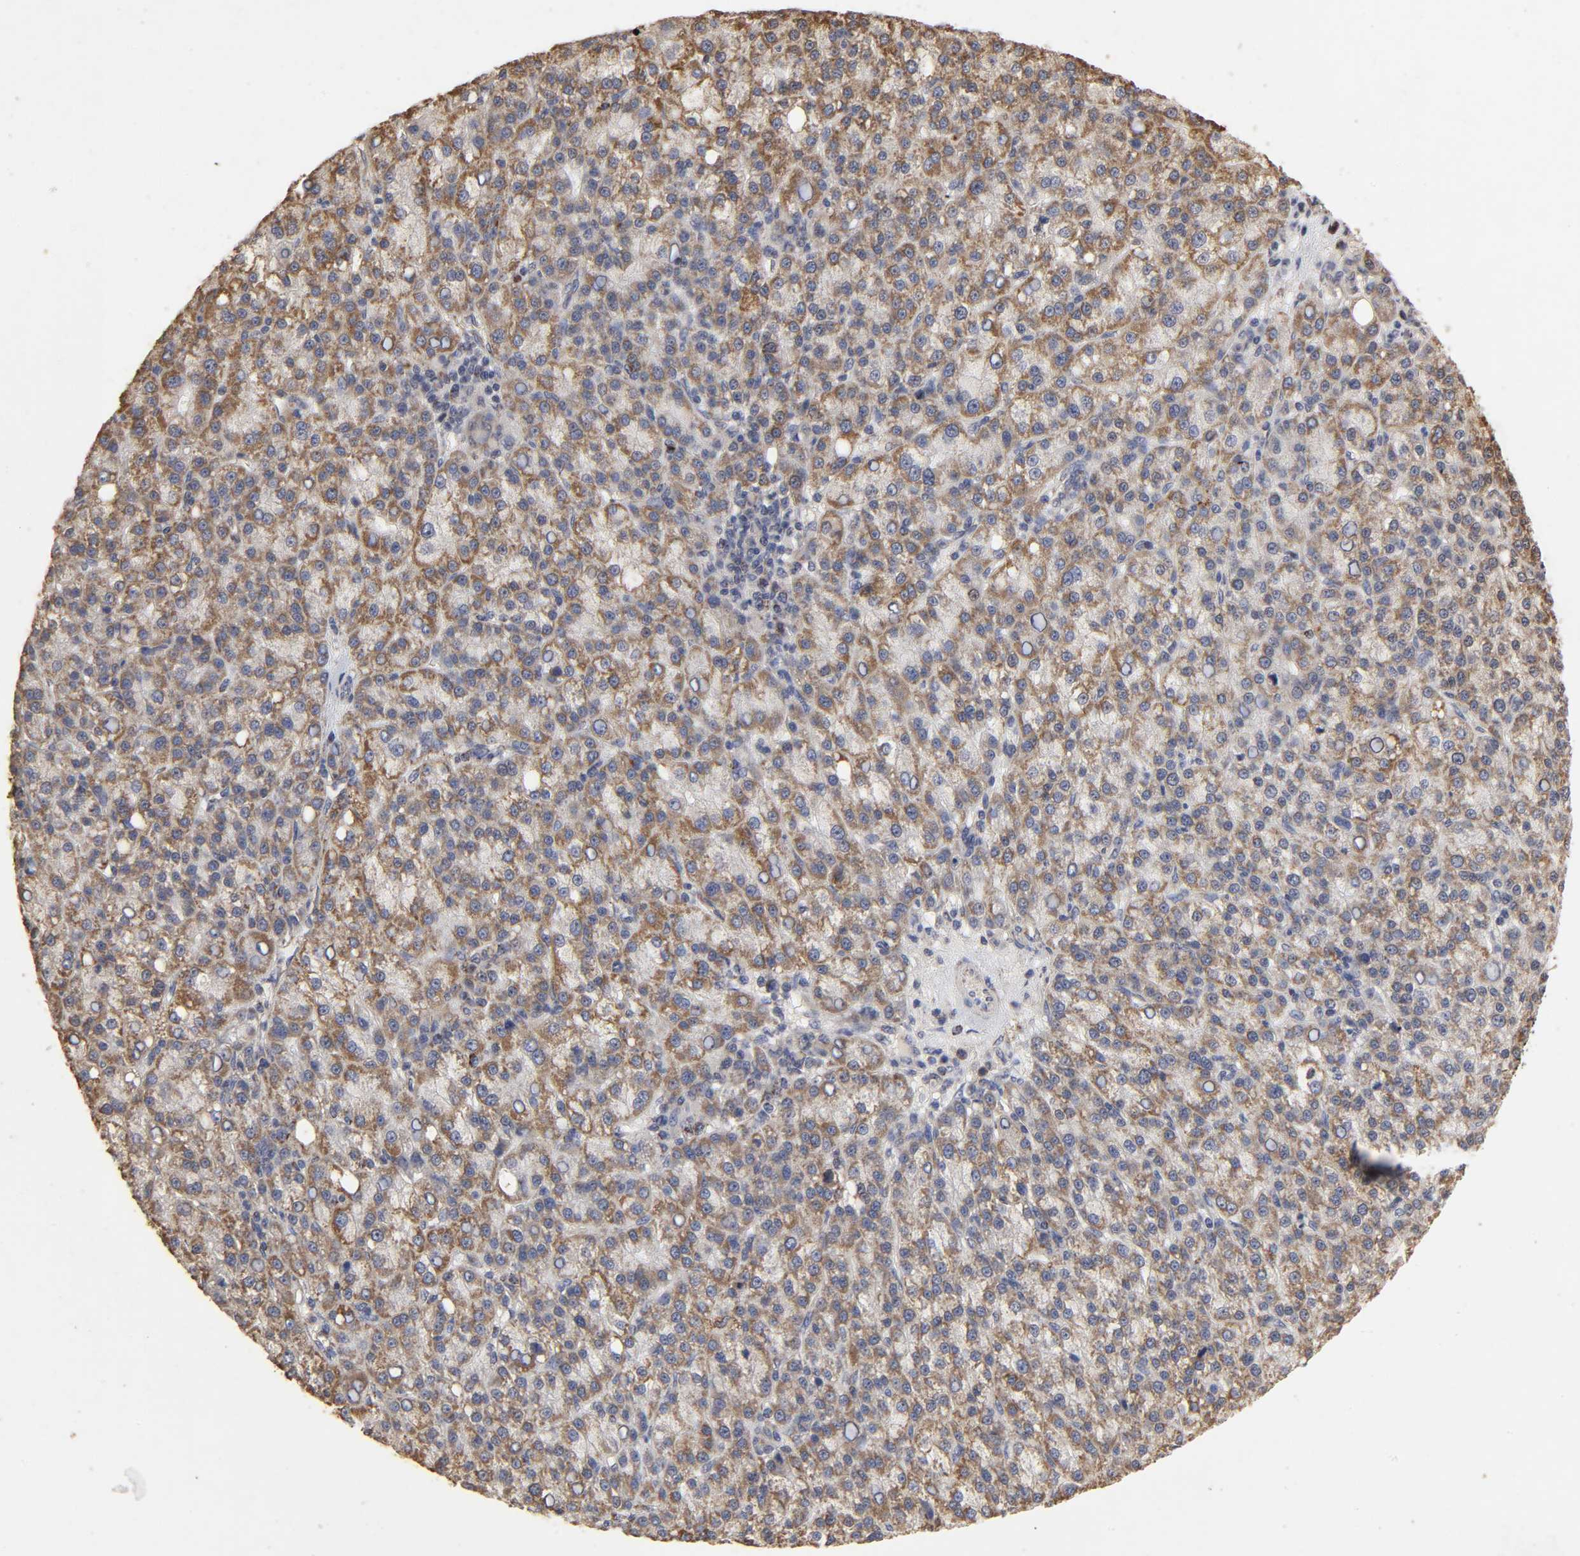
{"staining": {"intensity": "strong", "quantity": ">75%", "location": "cytoplasmic/membranous"}, "tissue": "liver cancer", "cell_type": "Tumor cells", "image_type": "cancer", "snomed": [{"axis": "morphology", "description": "Carcinoma, Hepatocellular, NOS"}, {"axis": "topography", "description": "Liver"}], "caption": "Hepatocellular carcinoma (liver) tissue exhibits strong cytoplasmic/membranous expression in about >75% of tumor cells, visualized by immunohistochemistry.", "gene": "CYCS", "patient": {"sex": "female", "age": 58}}